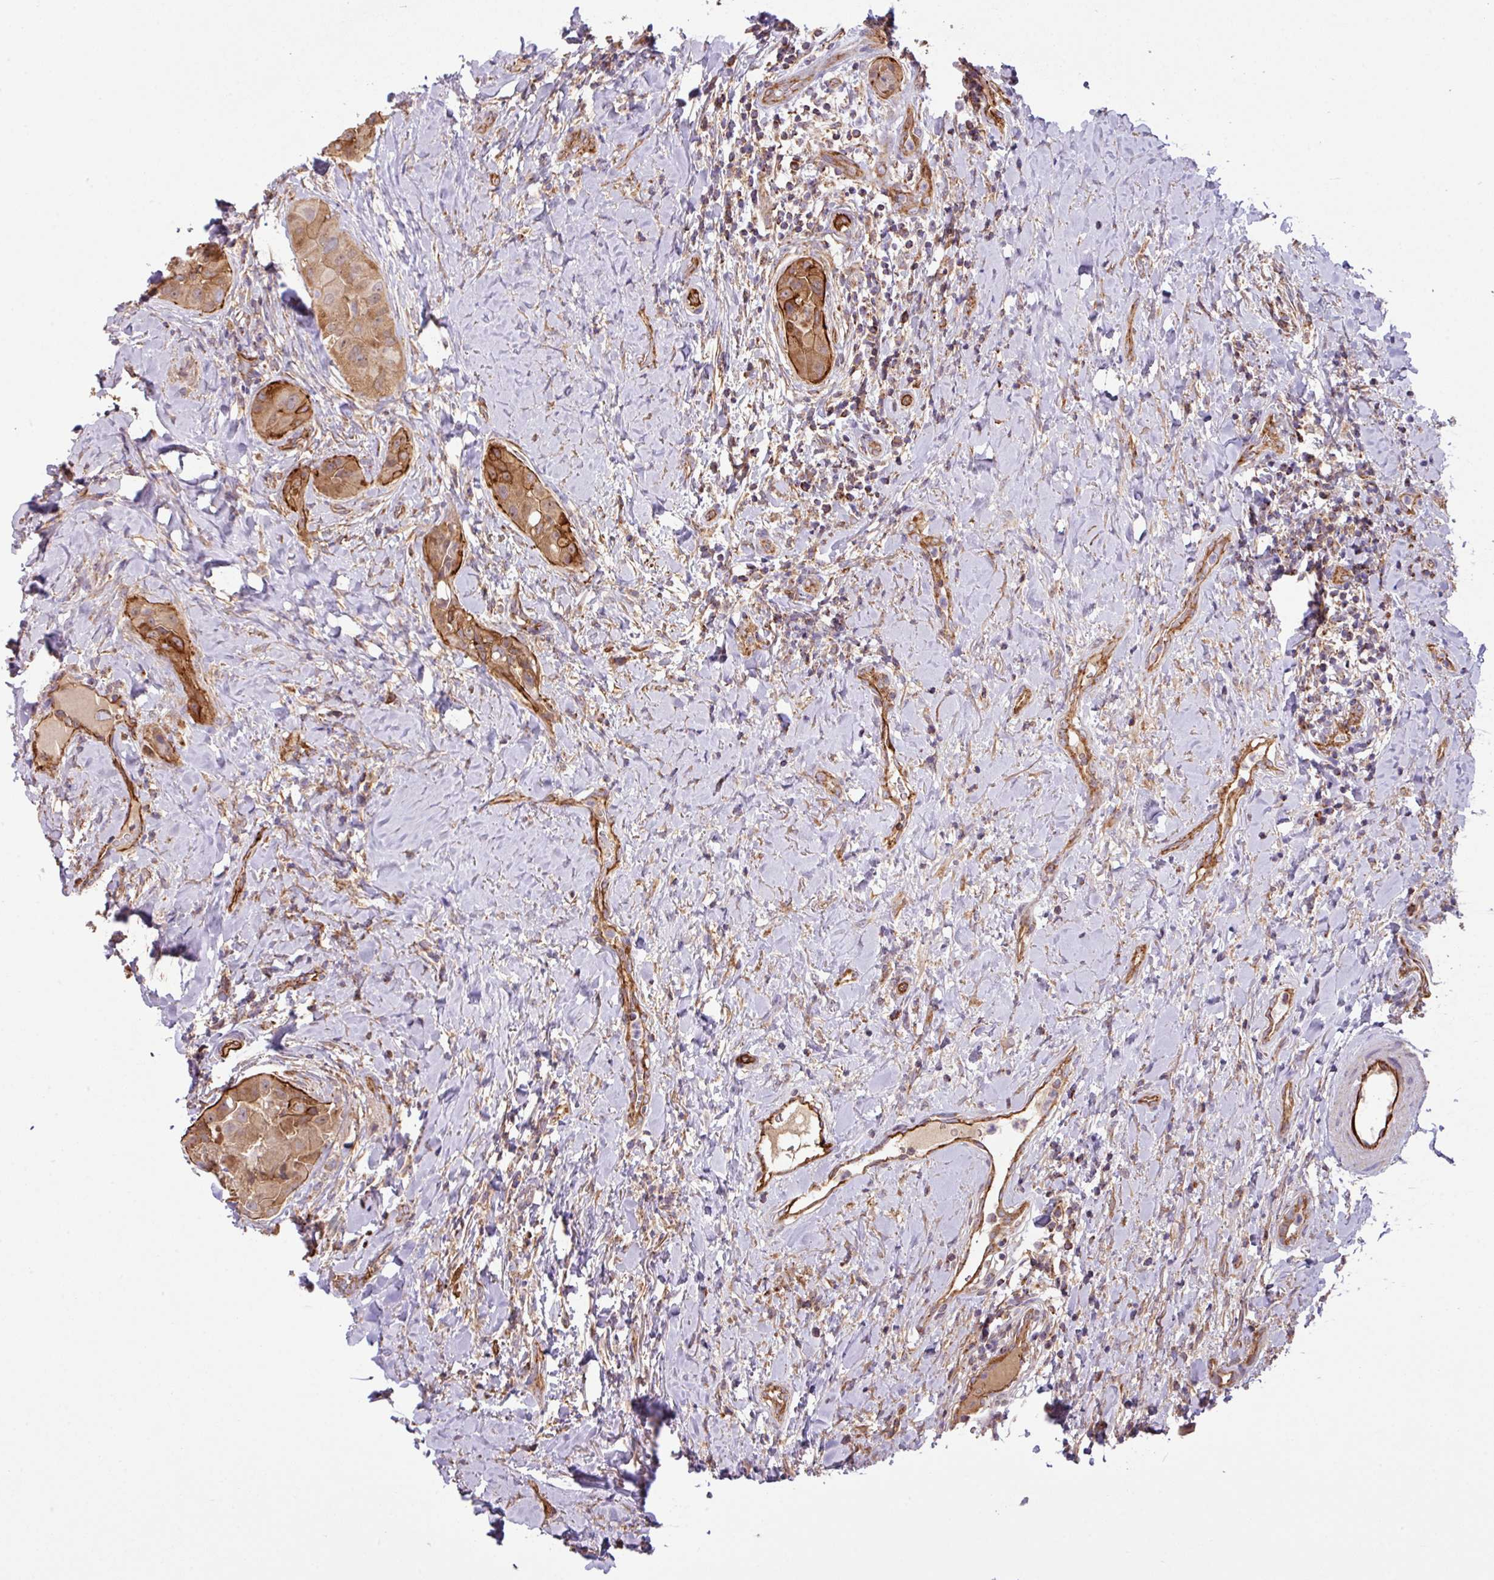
{"staining": {"intensity": "strong", "quantity": ">75%", "location": "cytoplasmic/membranous"}, "tissue": "thyroid cancer", "cell_type": "Tumor cells", "image_type": "cancer", "snomed": [{"axis": "morphology", "description": "Normal tissue, NOS"}, {"axis": "morphology", "description": "Papillary adenocarcinoma, NOS"}, {"axis": "topography", "description": "Thyroid gland"}], "caption": "Human thyroid cancer stained with a protein marker shows strong staining in tumor cells.", "gene": "LRRC53", "patient": {"sex": "female", "age": 59}}